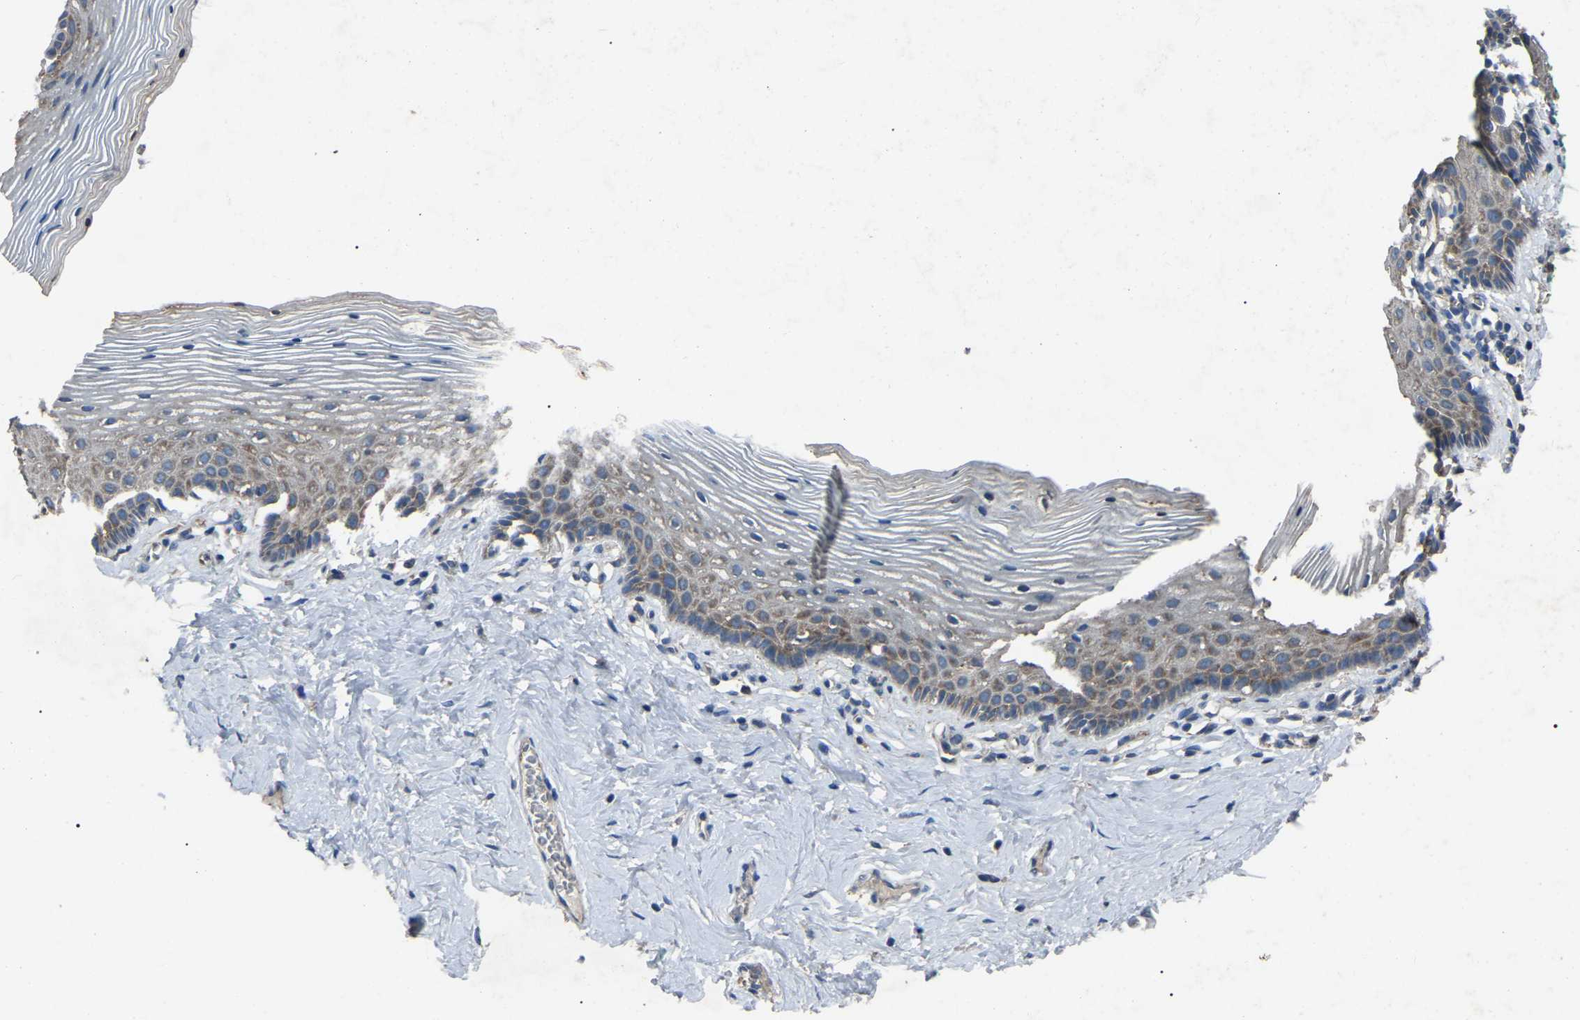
{"staining": {"intensity": "moderate", "quantity": "<25%", "location": "cytoplasmic/membranous"}, "tissue": "vagina", "cell_type": "Squamous epithelial cells", "image_type": "normal", "snomed": [{"axis": "morphology", "description": "Normal tissue, NOS"}, {"axis": "topography", "description": "Vagina"}], "caption": "Vagina stained with a brown dye shows moderate cytoplasmic/membranous positive staining in about <25% of squamous epithelial cells.", "gene": "AIMP1", "patient": {"sex": "female", "age": 32}}